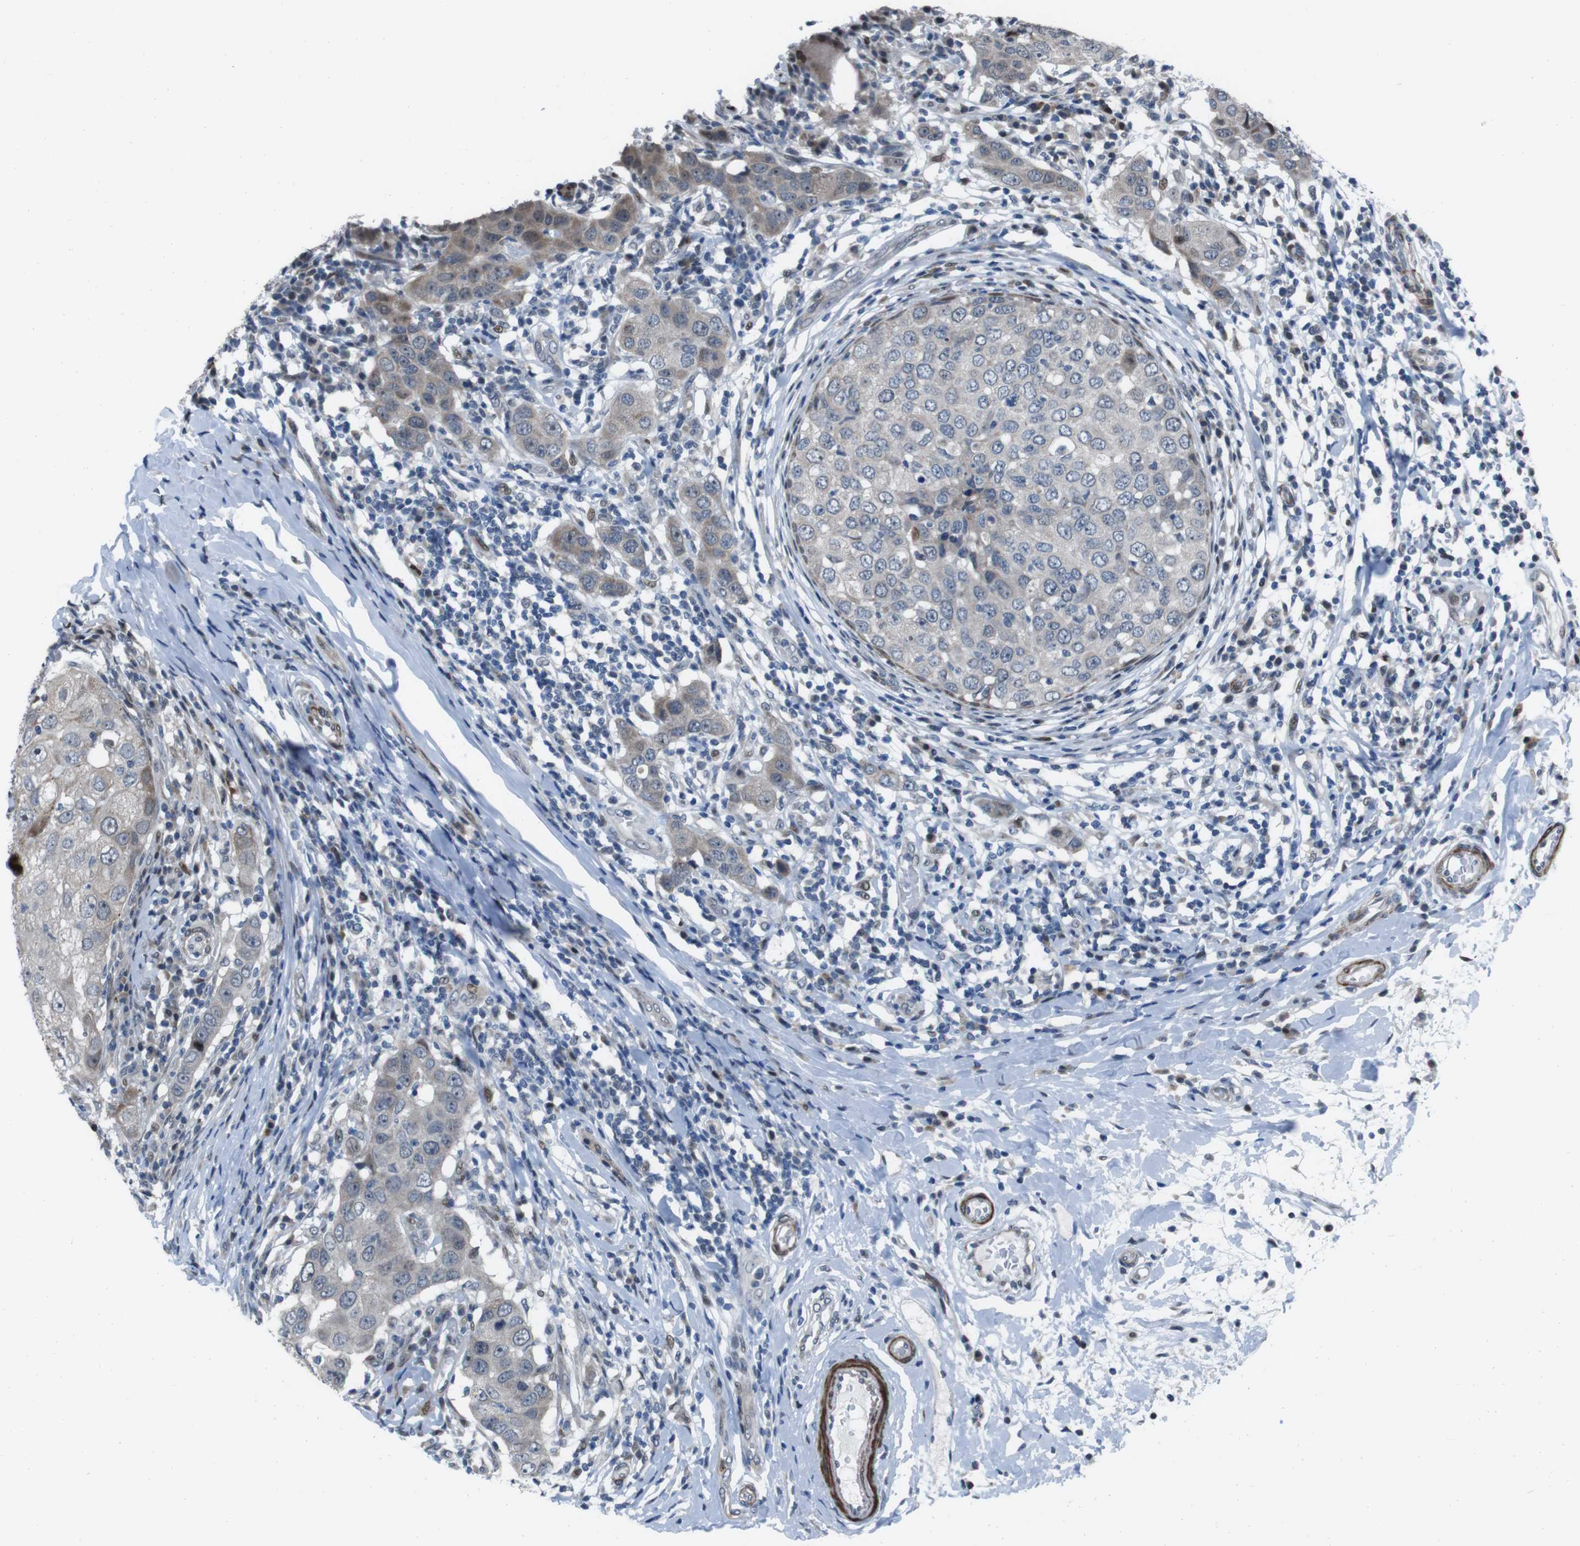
{"staining": {"intensity": "weak", "quantity": "<25%", "location": "cytoplasmic/membranous"}, "tissue": "breast cancer", "cell_type": "Tumor cells", "image_type": "cancer", "snomed": [{"axis": "morphology", "description": "Duct carcinoma"}, {"axis": "topography", "description": "Breast"}], "caption": "Breast cancer (infiltrating ductal carcinoma) was stained to show a protein in brown. There is no significant positivity in tumor cells.", "gene": "PBRM1", "patient": {"sex": "female", "age": 27}}